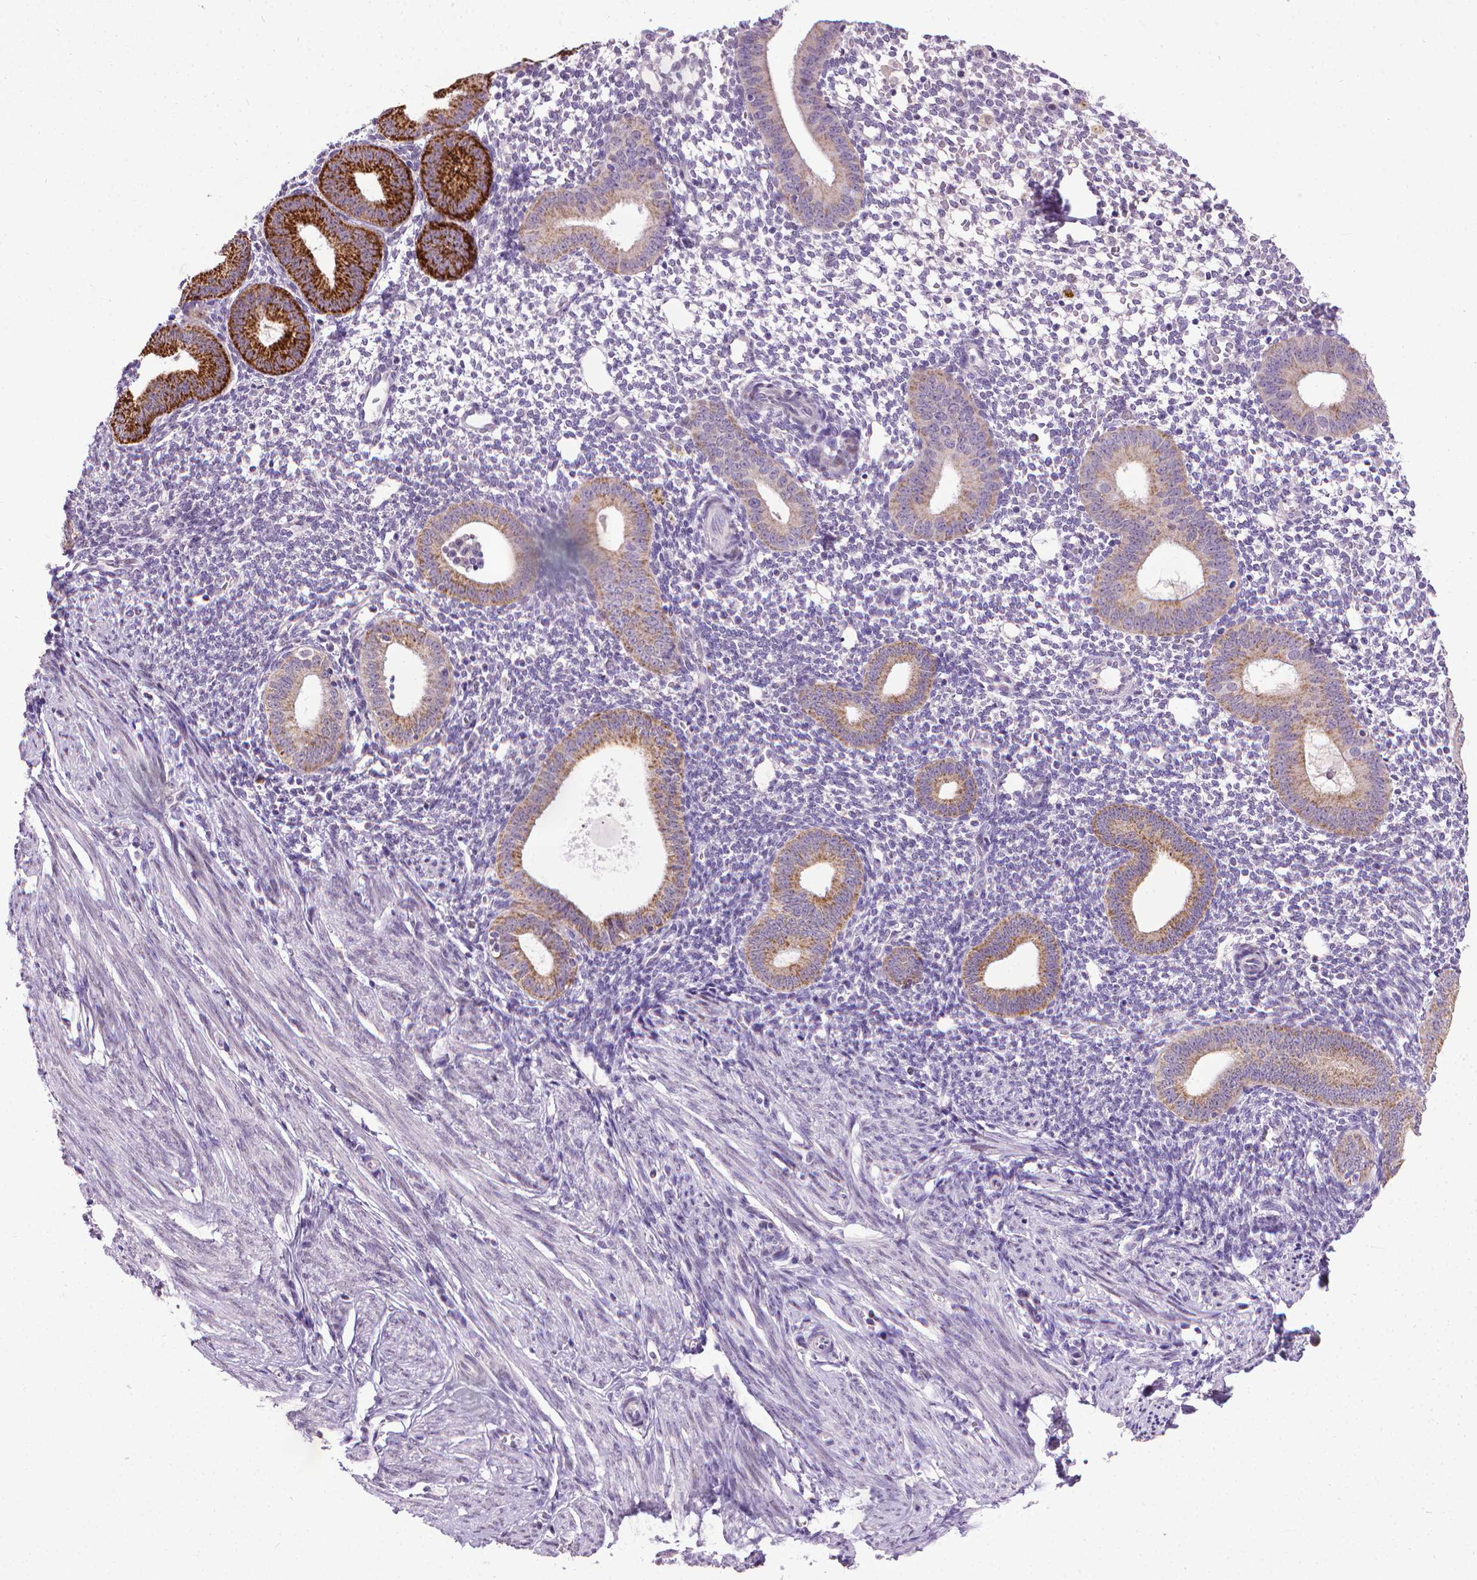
{"staining": {"intensity": "negative", "quantity": "none", "location": "none"}, "tissue": "endometrium", "cell_type": "Cells in endometrial stroma", "image_type": "normal", "snomed": [{"axis": "morphology", "description": "Normal tissue, NOS"}, {"axis": "topography", "description": "Endometrium"}], "caption": "DAB immunohistochemical staining of benign human endometrium shows no significant staining in cells in endometrial stroma.", "gene": "KMO", "patient": {"sex": "female", "age": 40}}